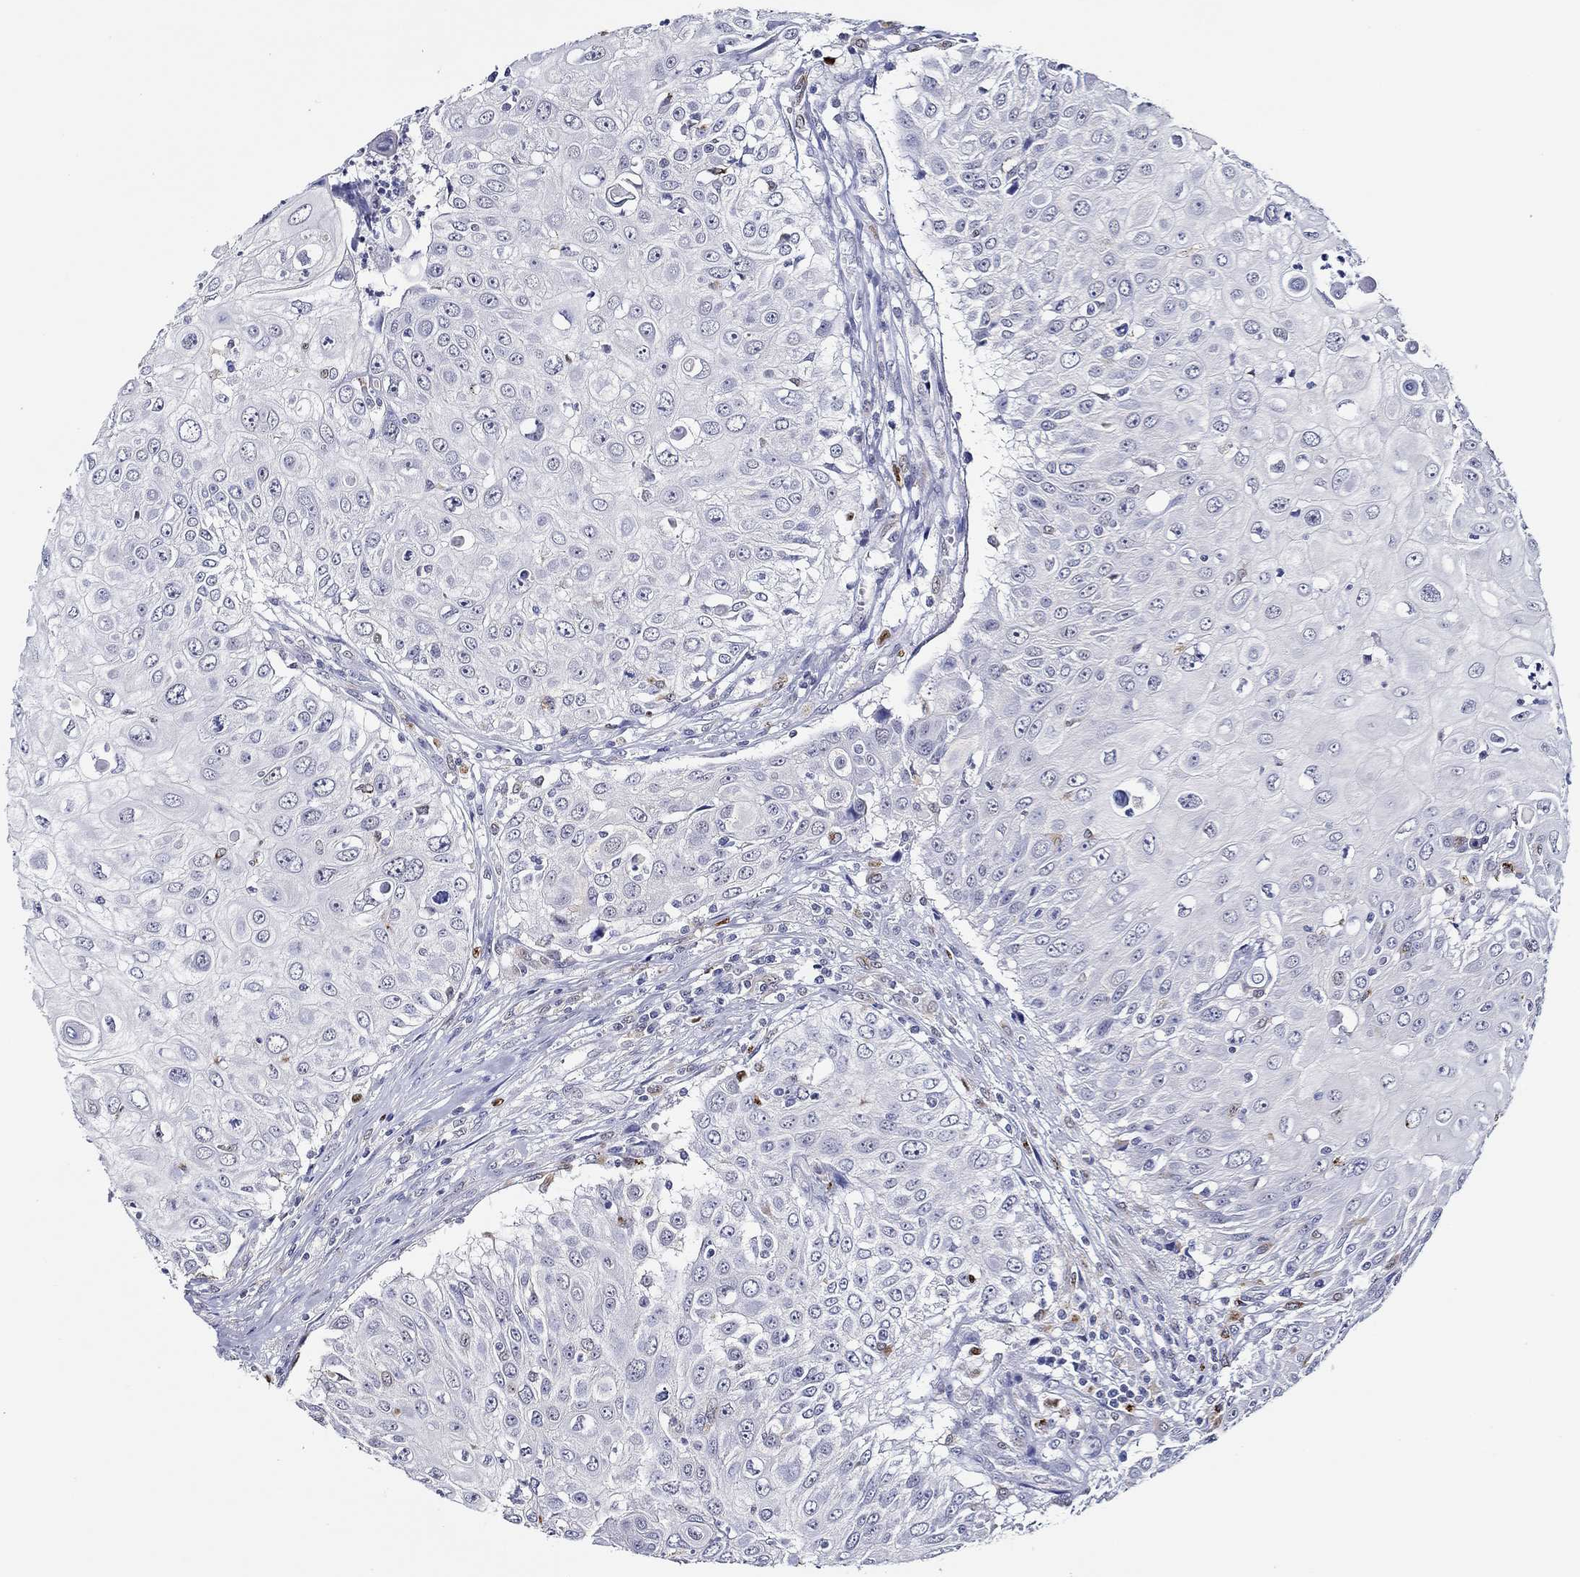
{"staining": {"intensity": "negative", "quantity": "none", "location": "none"}, "tissue": "urothelial cancer", "cell_type": "Tumor cells", "image_type": "cancer", "snomed": [{"axis": "morphology", "description": "Urothelial carcinoma, High grade"}, {"axis": "topography", "description": "Urinary bladder"}], "caption": "Protein analysis of high-grade urothelial carcinoma demonstrates no significant staining in tumor cells.", "gene": "GATA2", "patient": {"sex": "female", "age": 79}}